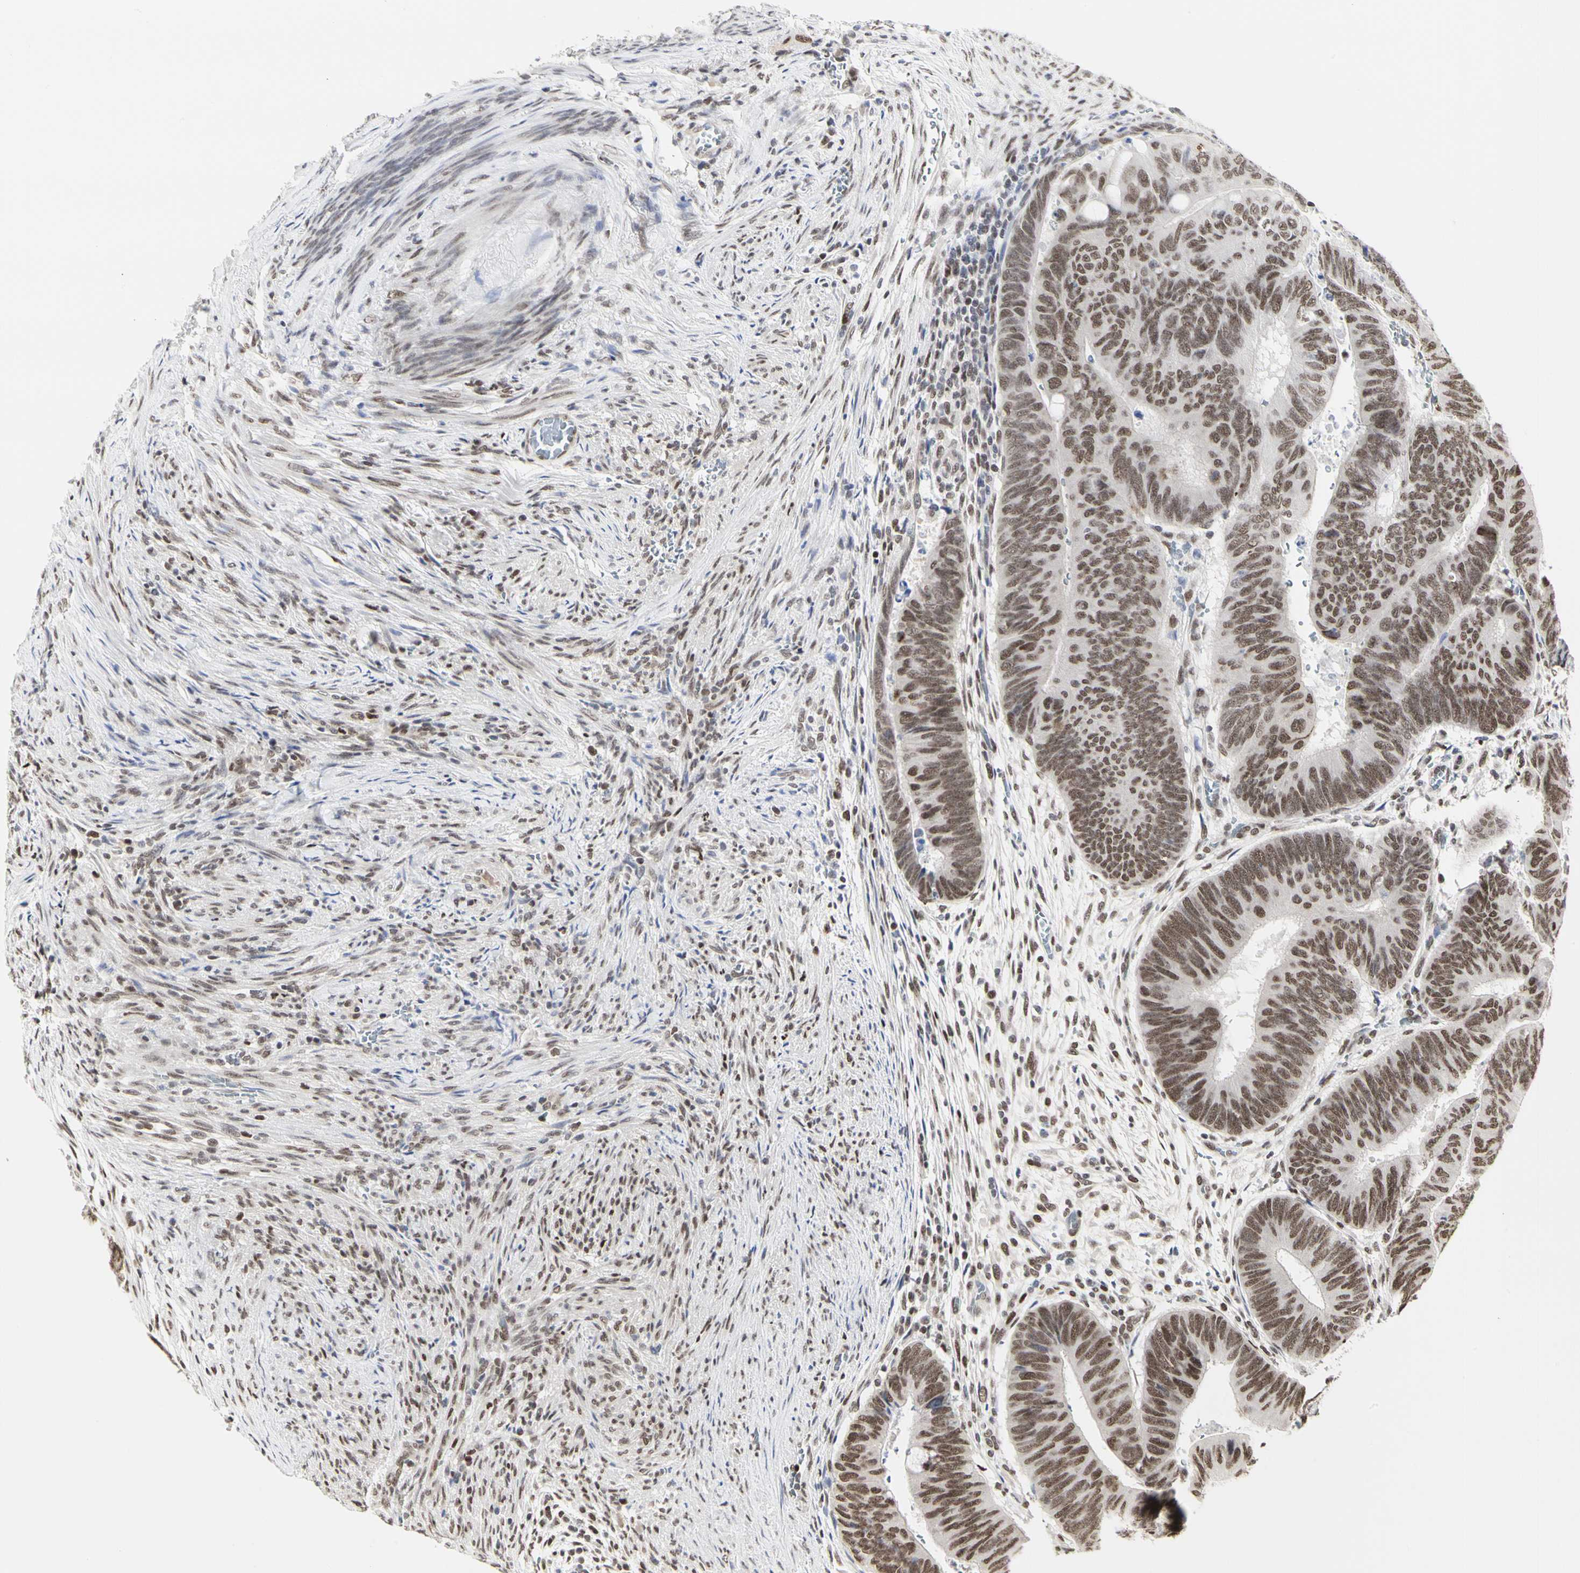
{"staining": {"intensity": "moderate", "quantity": ">75%", "location": "nuclear"}, "tissue": "colorectal cancer", "cell_type": "Tumor cells", "image_type": "cancer", "snomed": [{"axis": "morphology", "description": "Normal tissue, NOS"}, {"axis": "morphology", "description": "Adenocarcinoma, NOS"}, {"axis": "topography", "description": "Rectum"}, {"axis": "topography", "description": "Peripheral nerve tissue"}], "caption": "Protein staining demonstrates moderate nuclear positivity in approximately >75% of tumor cells in colorectal adenocarcinoma.", "gene": "PRMT3", "patient": {"sex": "male", "age": 92}}